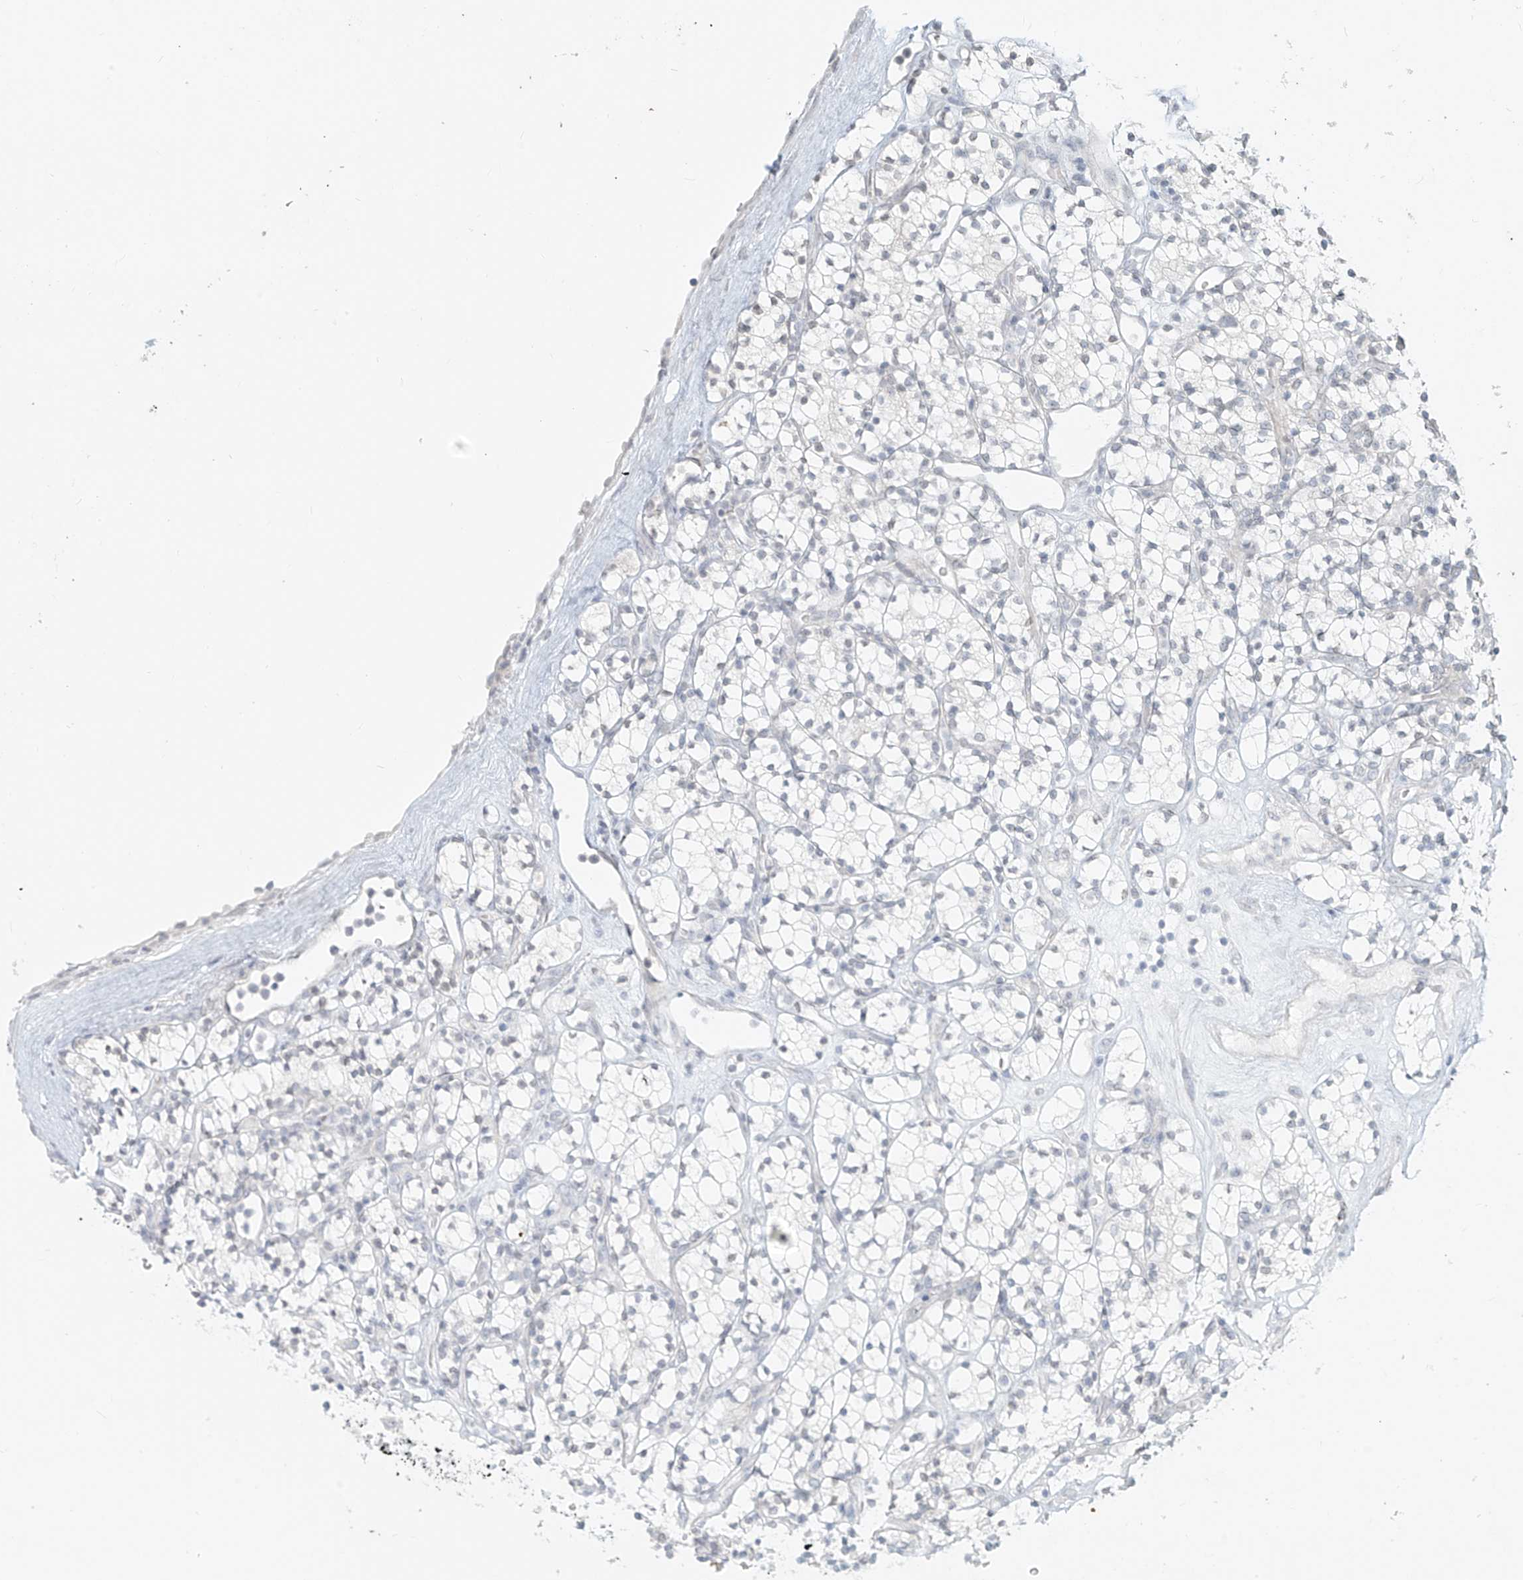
{"staining": {"intensity": "negative", "quantity": "none", "location": "none"}, "tissue": "renal cancer", "cell_type": "Tumor cells", "image_type": "cancer", "snomed": [{"axis": "morphology", "description": "Adenocarcinoma, NOS"}, {"axis": "topography", "description": "Kidney"}], "caption": "A high-resolution histopathology image shows immunohistochemistry staining of renal adenocarcinoma, which reveals no significant staining in tumor cells.", "gene": "OSBPL7", "patient": {"sex": "male", "age": 77}}